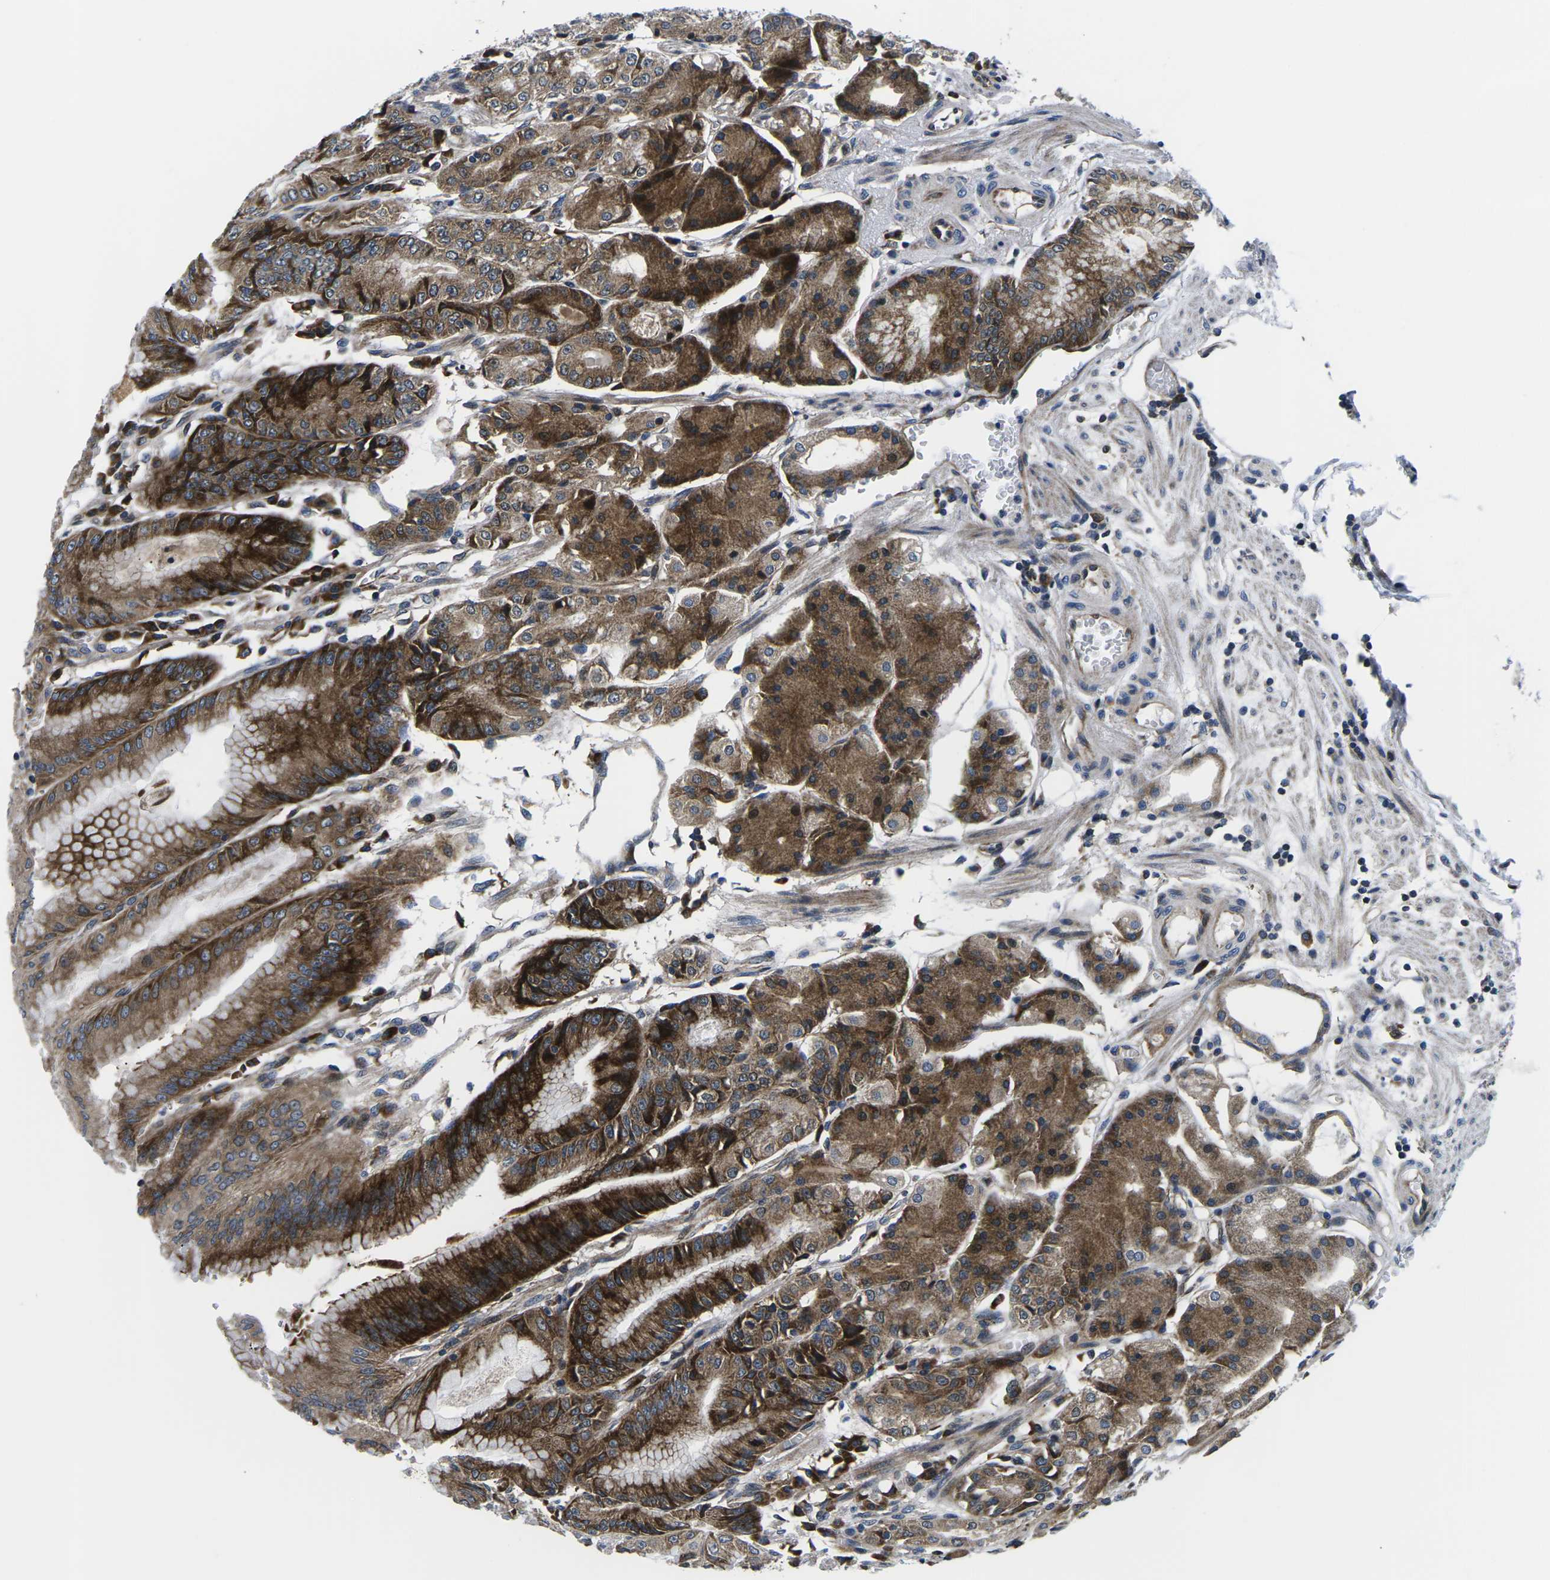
{"staining": {"intensity": "strong", "quantity": ">75%", "location": "cytoplasmic/membranous"}, "tissue": "stomach", "cell_type": "Glandular cells", "image_type": "normal", "snomed": [{"axis": "morphology", "description": "Normal tissue, NOS"}, {"axis": "topography", "description": "Stomach, lower"}], "caption": "This is a micrograph of IHC staining of unremarkable stomach, which shows strong positivity in the cytoplasmic/membranous of glandular cells.", "gene": "EIF4E", "patient": {"sex": "male", "age": 71}}